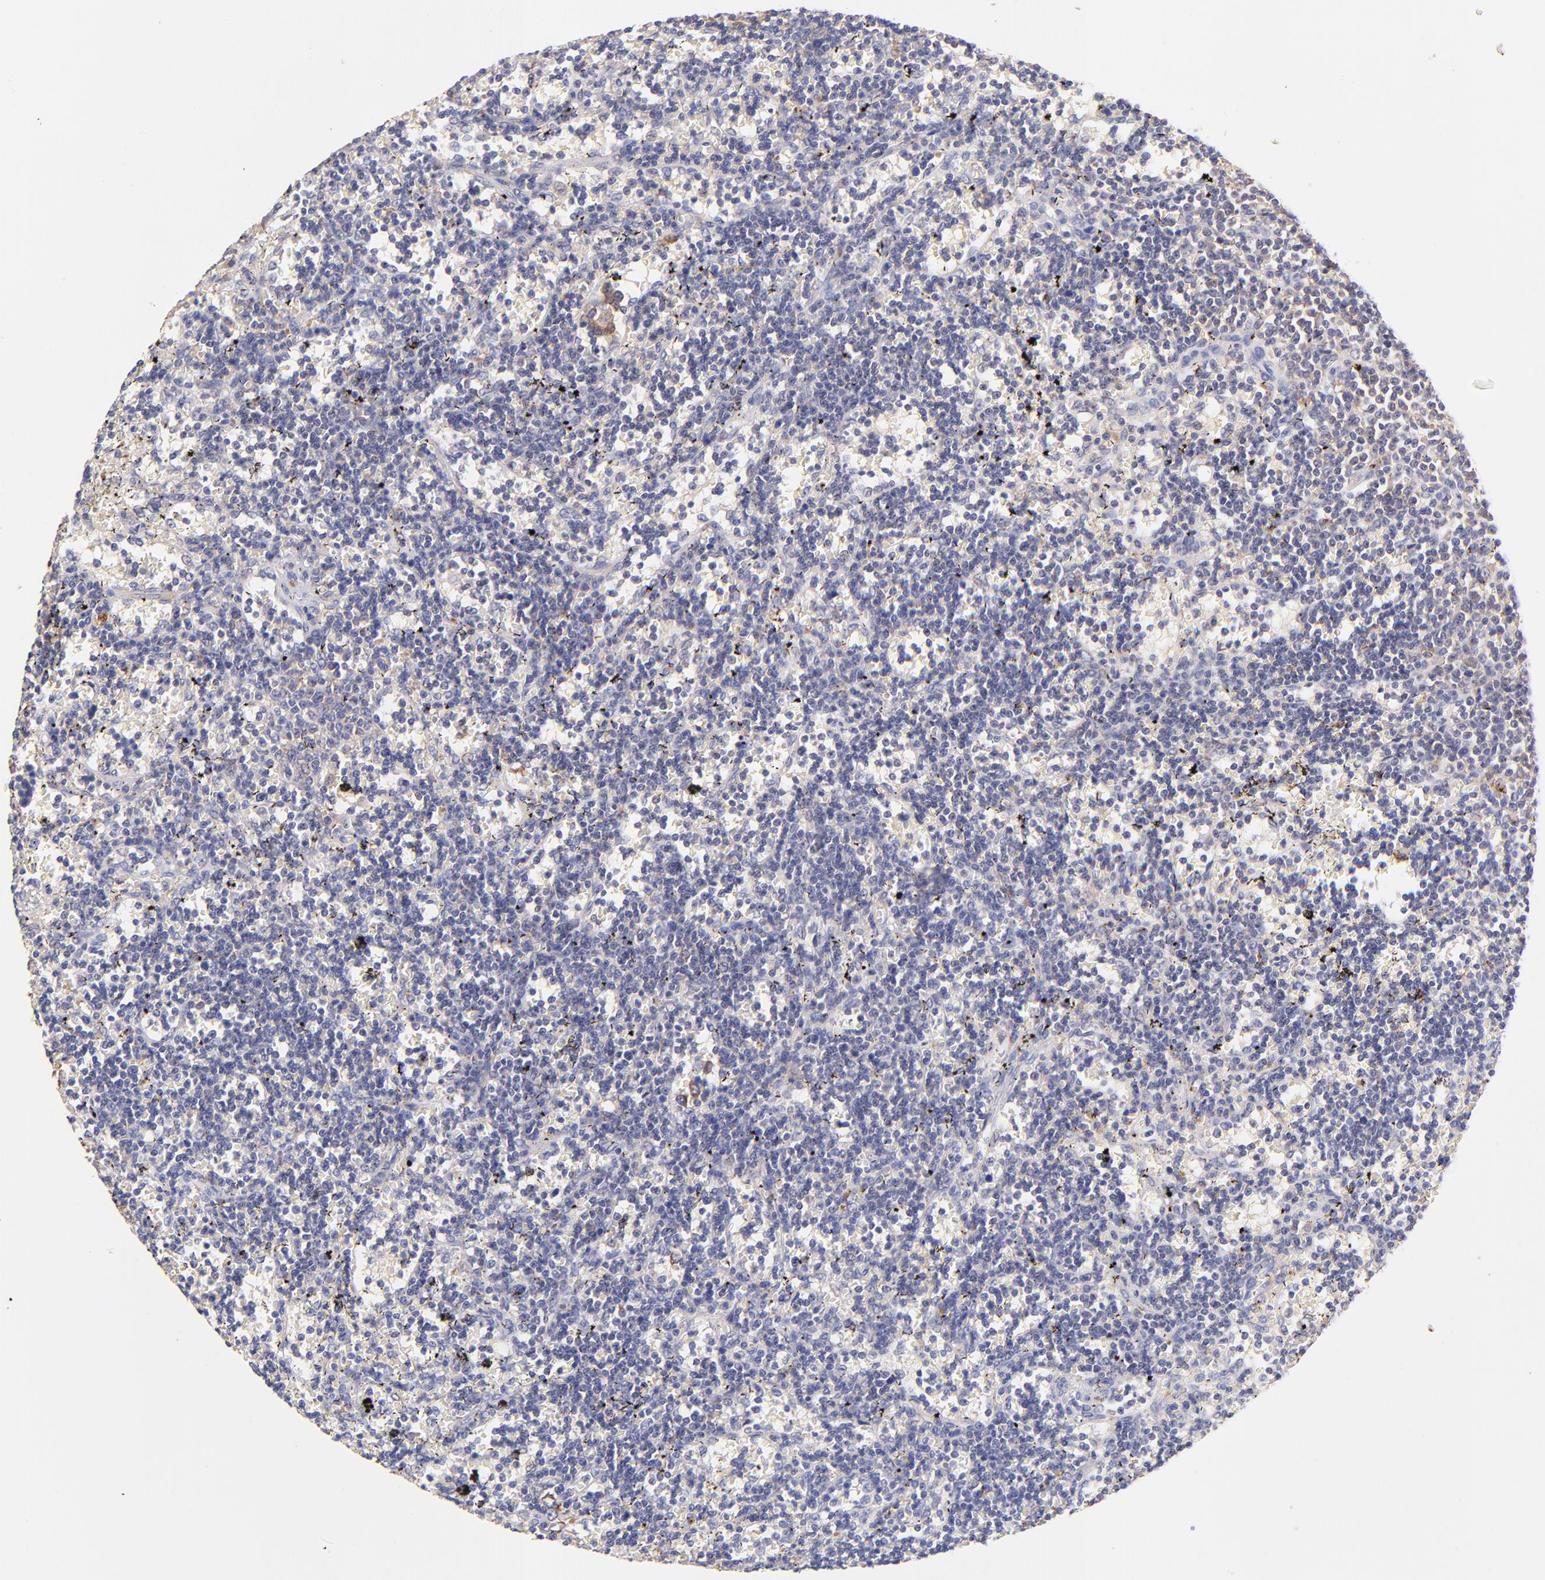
{"staining": {"intensity": "negative", "quantity": "none", "location": "none"}, "tissue": "lymphoma", "cell_type": "Tumor cells", "image_type": "cancer", "snomed": [{"axis": "morphology", "description": "Malignant lymphoma, non-Hodgkin's type, Low grade"}, {"axis": "topography", "description": "Spleen"}], "caption": "This is an IHC histopathology image of lymphoma. There is no expression in tumor cells.", "gene": "RPL11", "patient": {"sex": "male", "age": 60}}